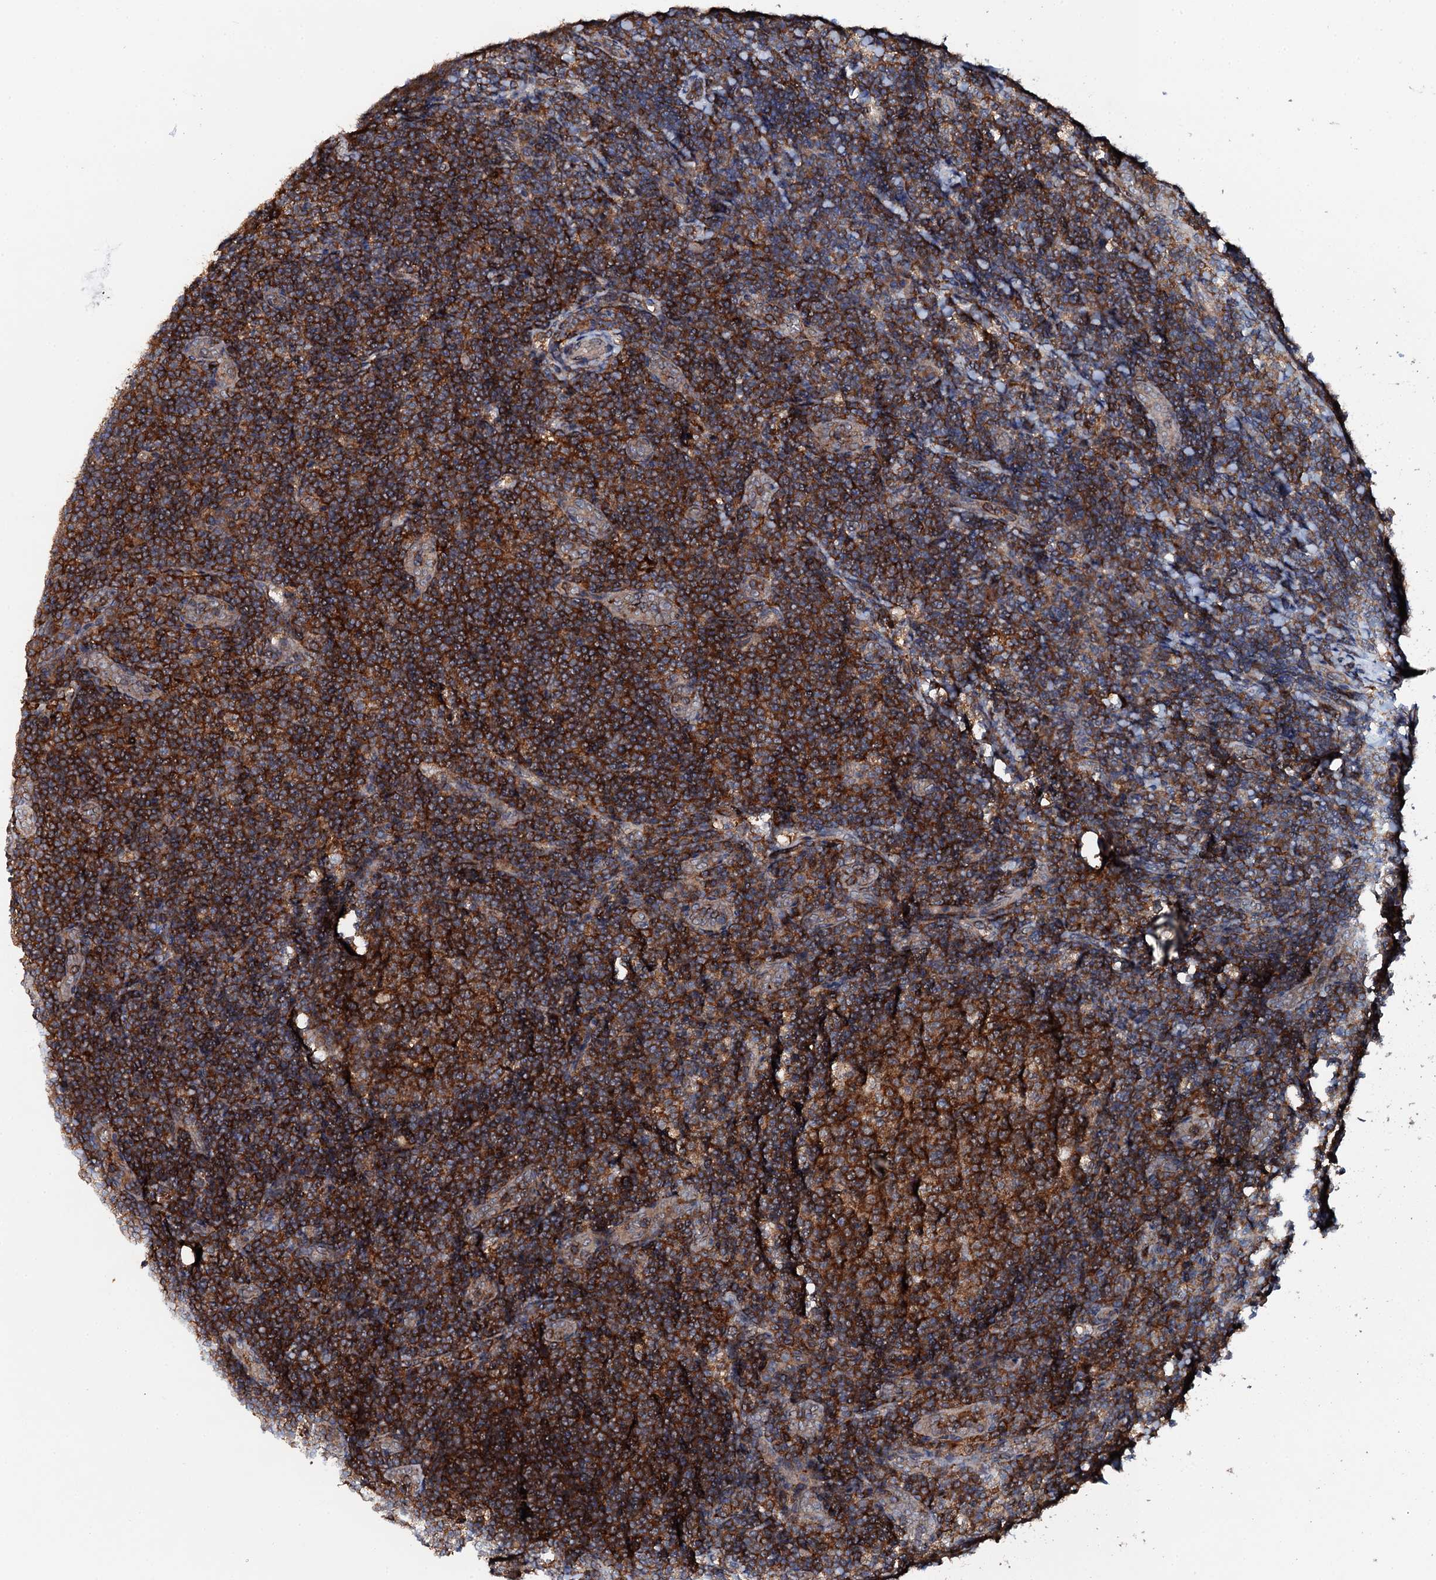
{"staining": {"intensity": "strong", "quantity": ">75%", "location": "cytoplasmic/membranous"}, "tissue": "tonsil", "cell_type": "Germinal center cells", "image_type": "normal", "snomed": [{"axis": "morphology", "description": "Normal tissue, NOS"}, {"axis": "topography", "description": "Tonsil"}], "caption": "Protein expression analysis of unremarkable human tonsil reveals strong cytoplasmic/membranous expression in about >75% of germinal center cells. Immunohistochemistry (ihc) stains the protein of interest in brown and the nuclei are stained blue.", "gene": "EDC4", "patient": {"sex": "male", "age": 17}}